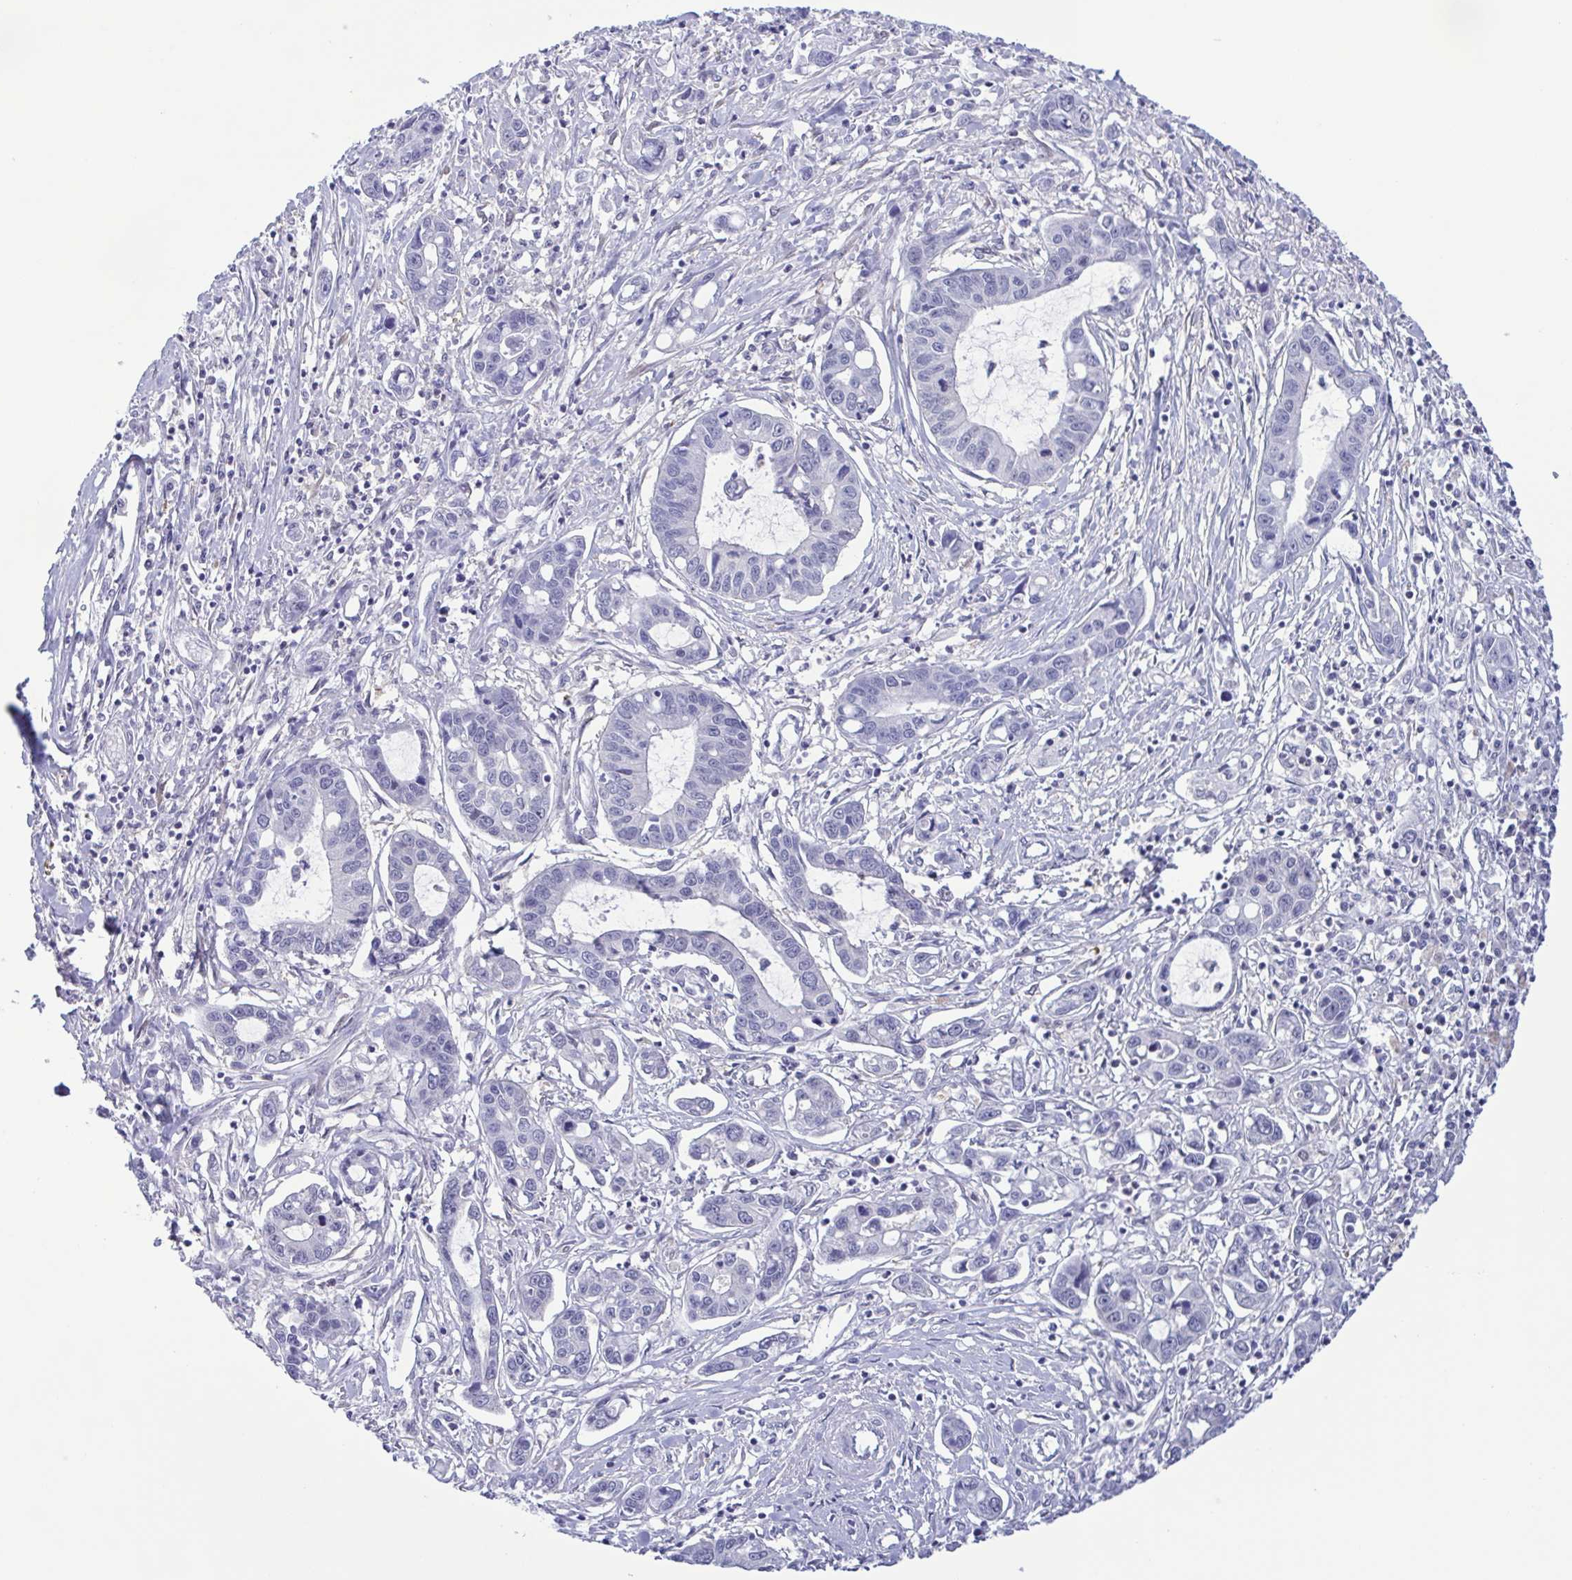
{"staining": {"intensity": "negative", "quantity": "none", "location": "none"}, "tissue": "liver cancer", "cell_type": "Tumor cells", "image_type": "cancer", "snomed": [{"axis": "morphology", "description": "Cholangiocarcinoma"}, {"axis": "topography", "description": "Liver"}], "caption": "The IHC image has no significant staining in tumor cells of liver cancer tissue.", "gene": "LDHC", "patient": {"sex": "male", "age": 58}}